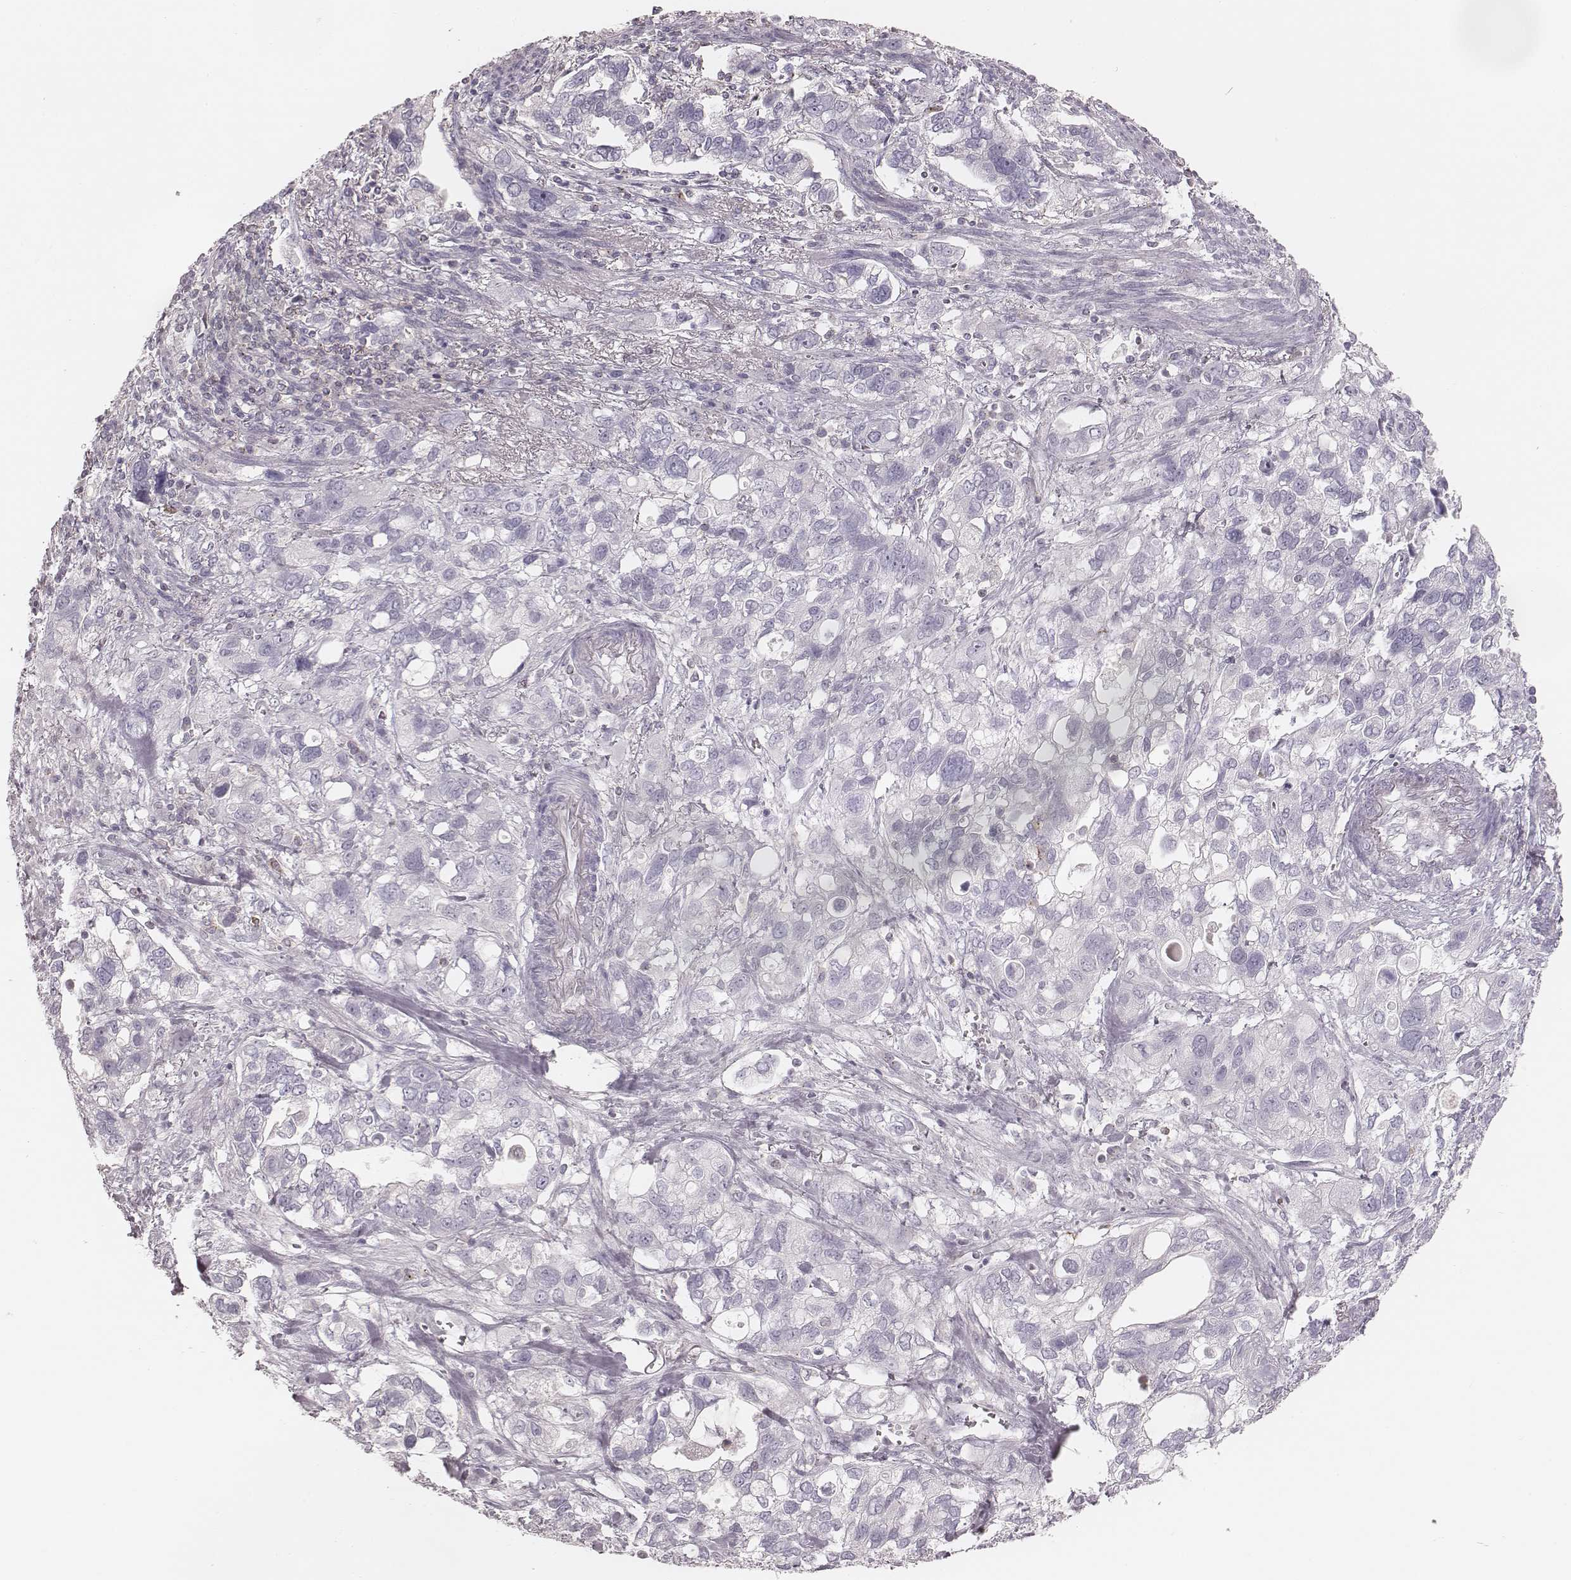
{"staining": {"intensity": "negative", "quantity": "none", "location": "none"}, "tissue": "stomach cancer", "cell_type": "Tumor cells", "image_type": "cancer", "snomed": [{"axis": "morphology", "description": "Adenocarcinoma, NOS"}, {"axis": "topography", "description": "Stomach, upper"}], "caption": "The photomicrograph shows no staining of tumor cells in stomach adenocarcinoma.", "gene": "MSX1", "patient": {"sex": "female", "age": 81}}